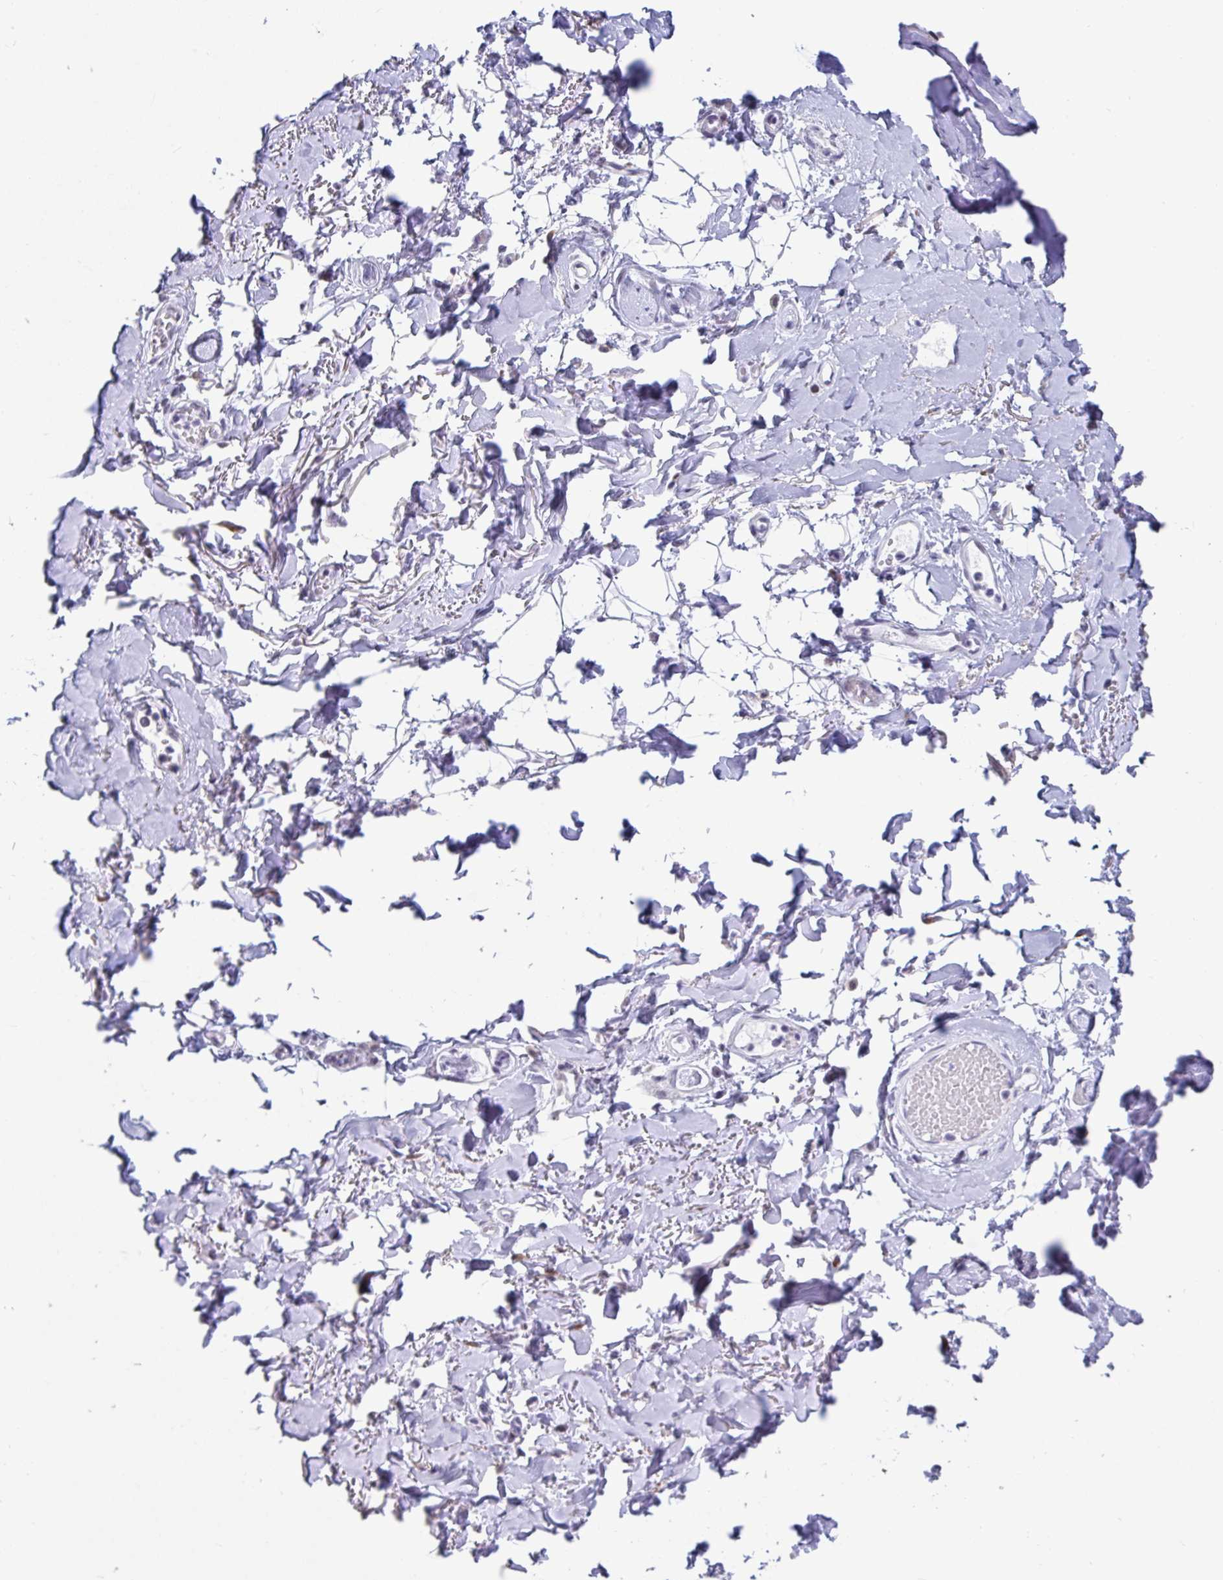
{"staining": {"intensity": "negative", "quantity": "none", "location": "none"}, "tissue": "adipose tissue", "cell_type": "Adipocytes", "image_type": "normal", "snomed": [{"axis": "morphology", "description": "Normal tissue, NOS"}, {"axis": "topography", "description": "Anal"}, {"axis": "topography", "description": "Peripheral nerve tissue"}], "caption": "Immunohistochemical staining of unremarkable human adipose tissue demonstrates no significant expression in adipocytes. (DAB immunohistochemistry (IHC) visualized using brightfield microscopy, high magnification).", "gene": "WDR72", "patient": {"sex": "male", "age": 78}}